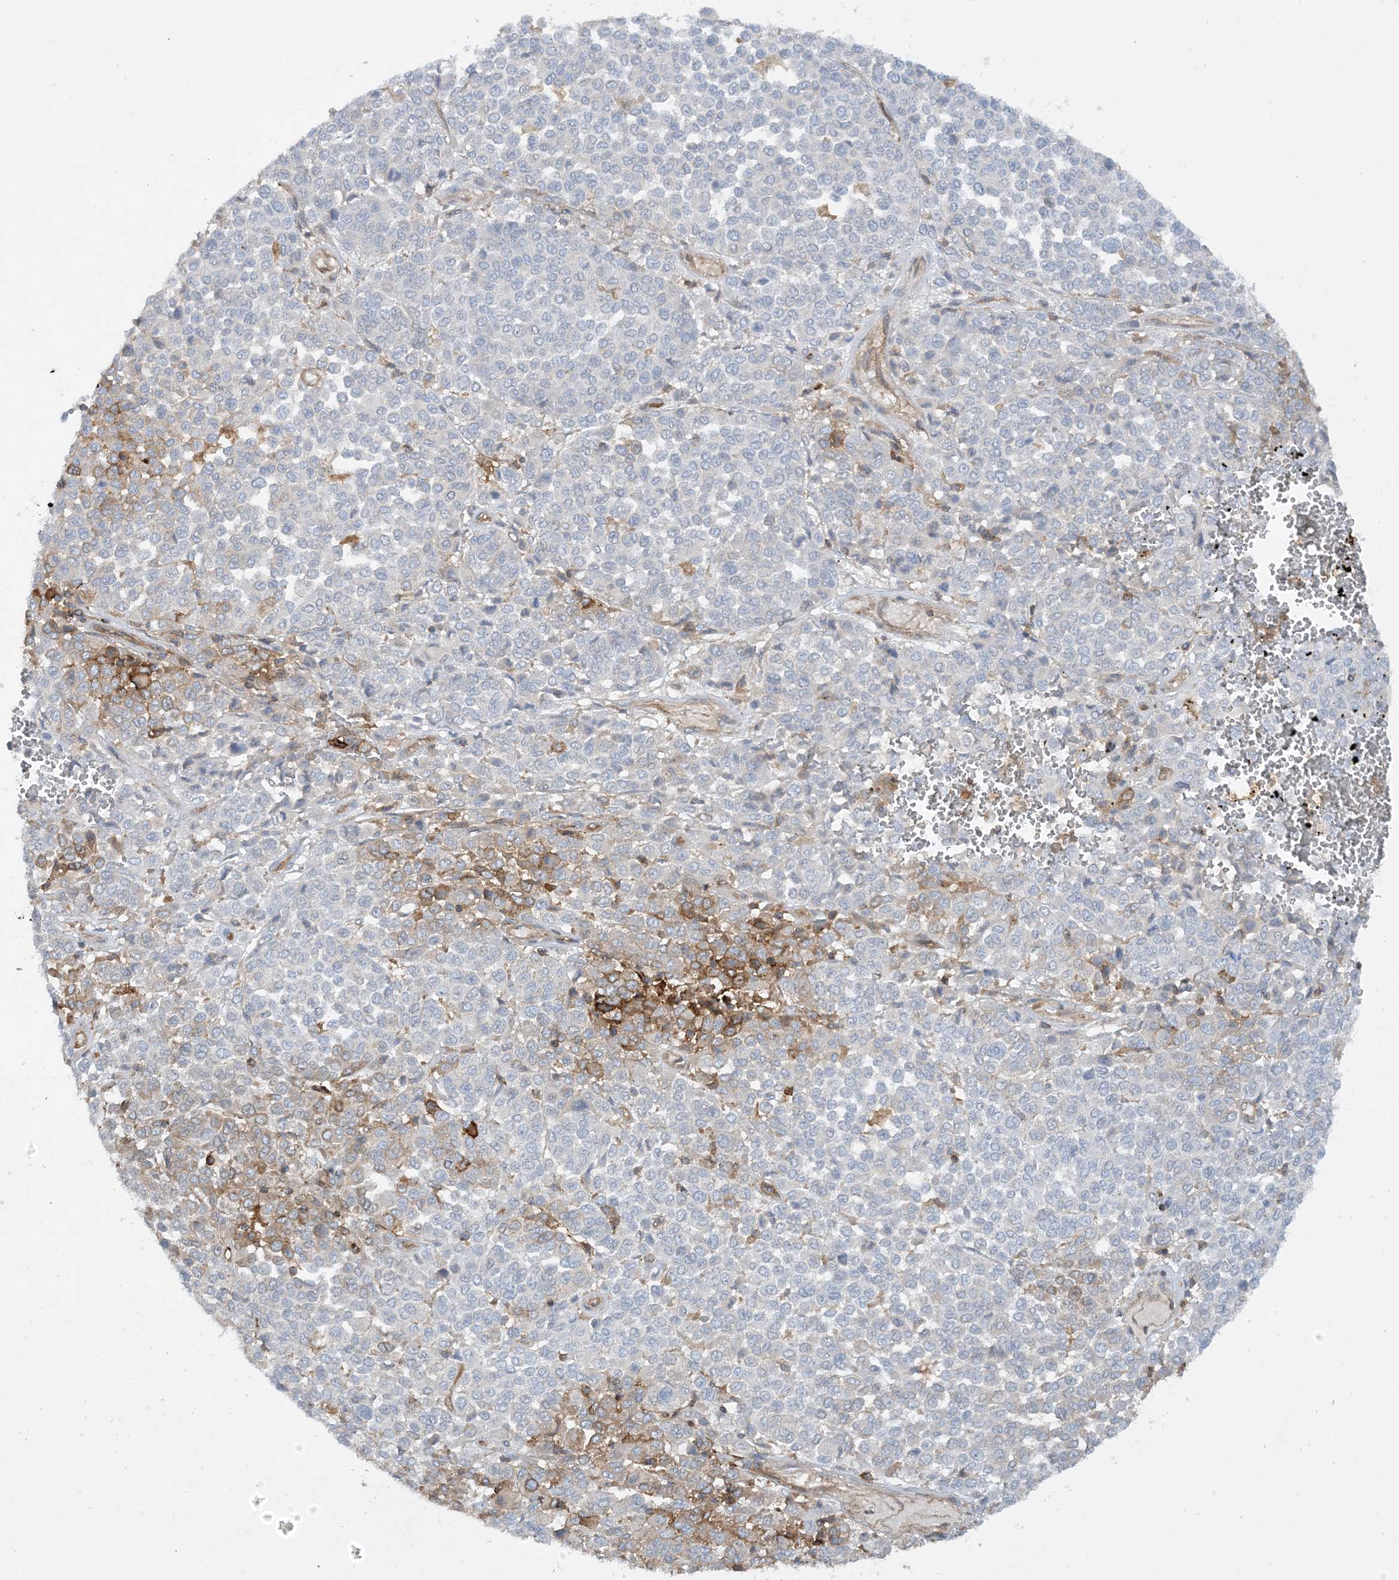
{"staining": {"intensity": "negative", "quantity": "none", "location": "none"}, "tissue": "melanoma", "cell_type": "Tumor cells", "image_type": "cancer", "snomed": [{"axis": "morphology", "description": "Malignant melanoma, Metastatic site"}, {"axis": "topography", "description": "Pancreas"}], "caption": "Human malignant melanoma (metastatic site) stained for a protein using immunohistochemistry (IHC) demonstrates no staining in tumor cells.", "gene": "HLA-E", "patient": {"sex": "female", "age": 30}}